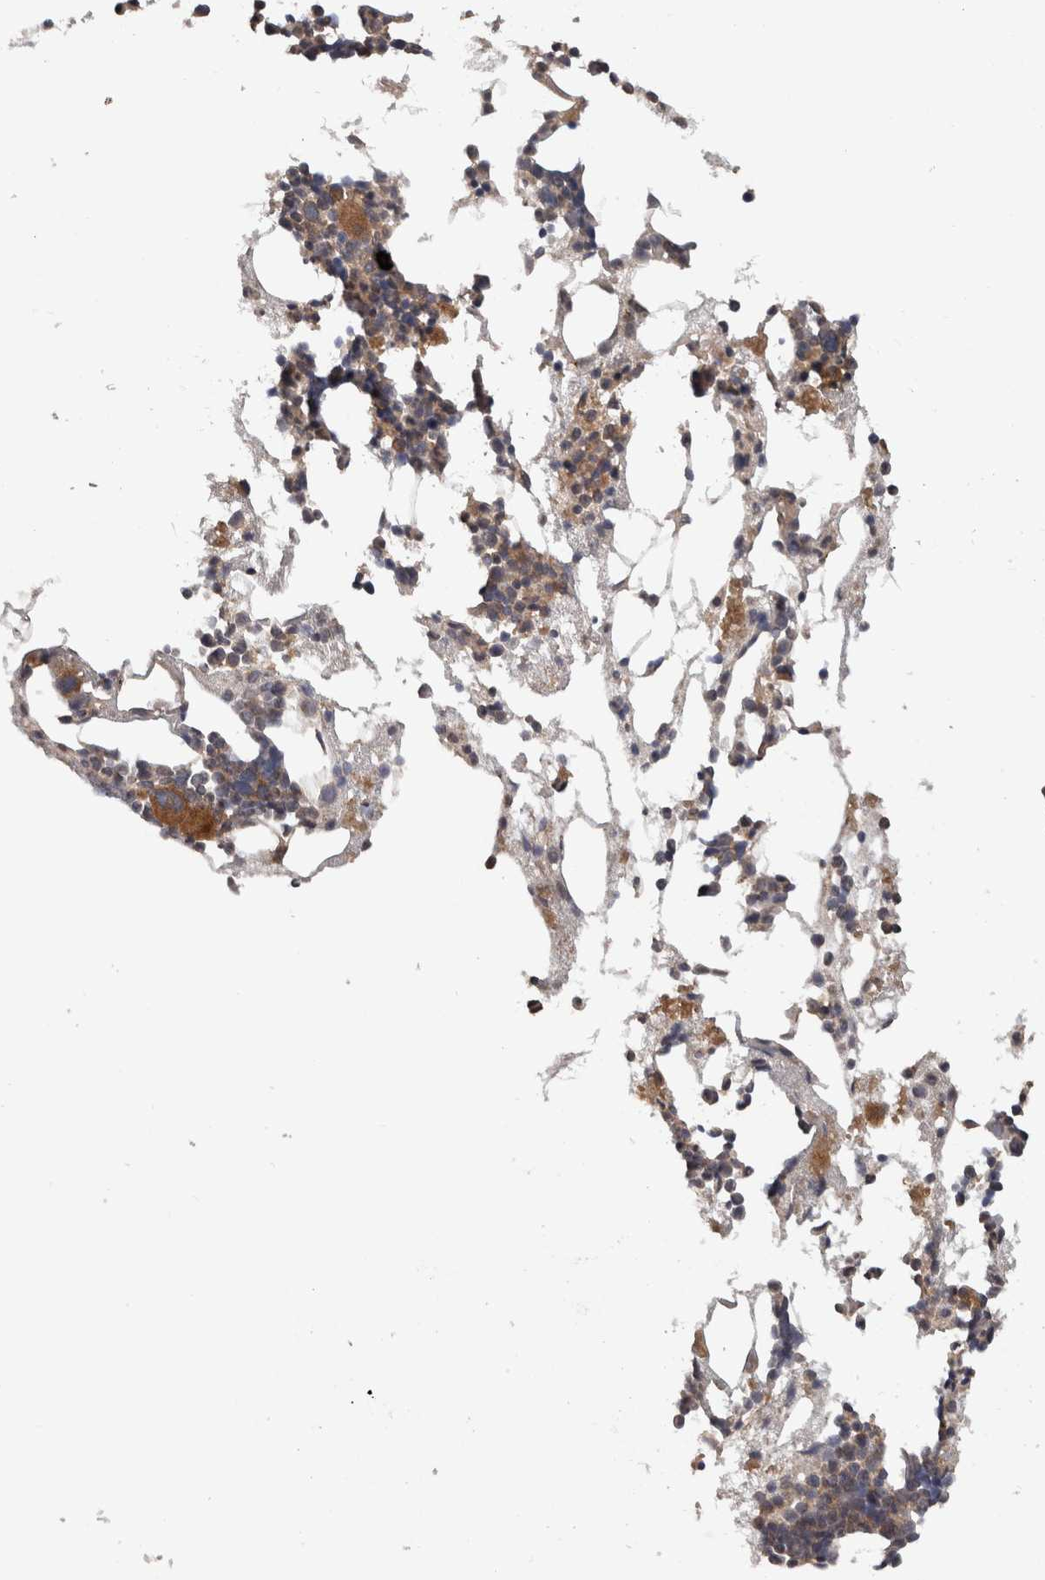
{"staining": {"intensity": "moderate", "quantity": "25%-75%", "location": "cytoplasmic/membranous"}, "tissue": "bone marrow", "cell_type": "Hematopoietic cells", "image_type": "normal", "snomed": [{"axis": "morphology", "description": "Normal tissue, NOS"}, {"axis": "morphology", "description": "Inflammation, NOS"}, {"axis": "topography", "description": "Bone marrow"}], "caption": "Immunohistochemical staining of benign bone marrow reveals 25%-75% levels of moderate cytoplasmic/membranous protein staining in approximately 25%-75% of hematopoietic cells.", "gene": "HMOX2", "patient": {"sex": "female", "age": 81}}